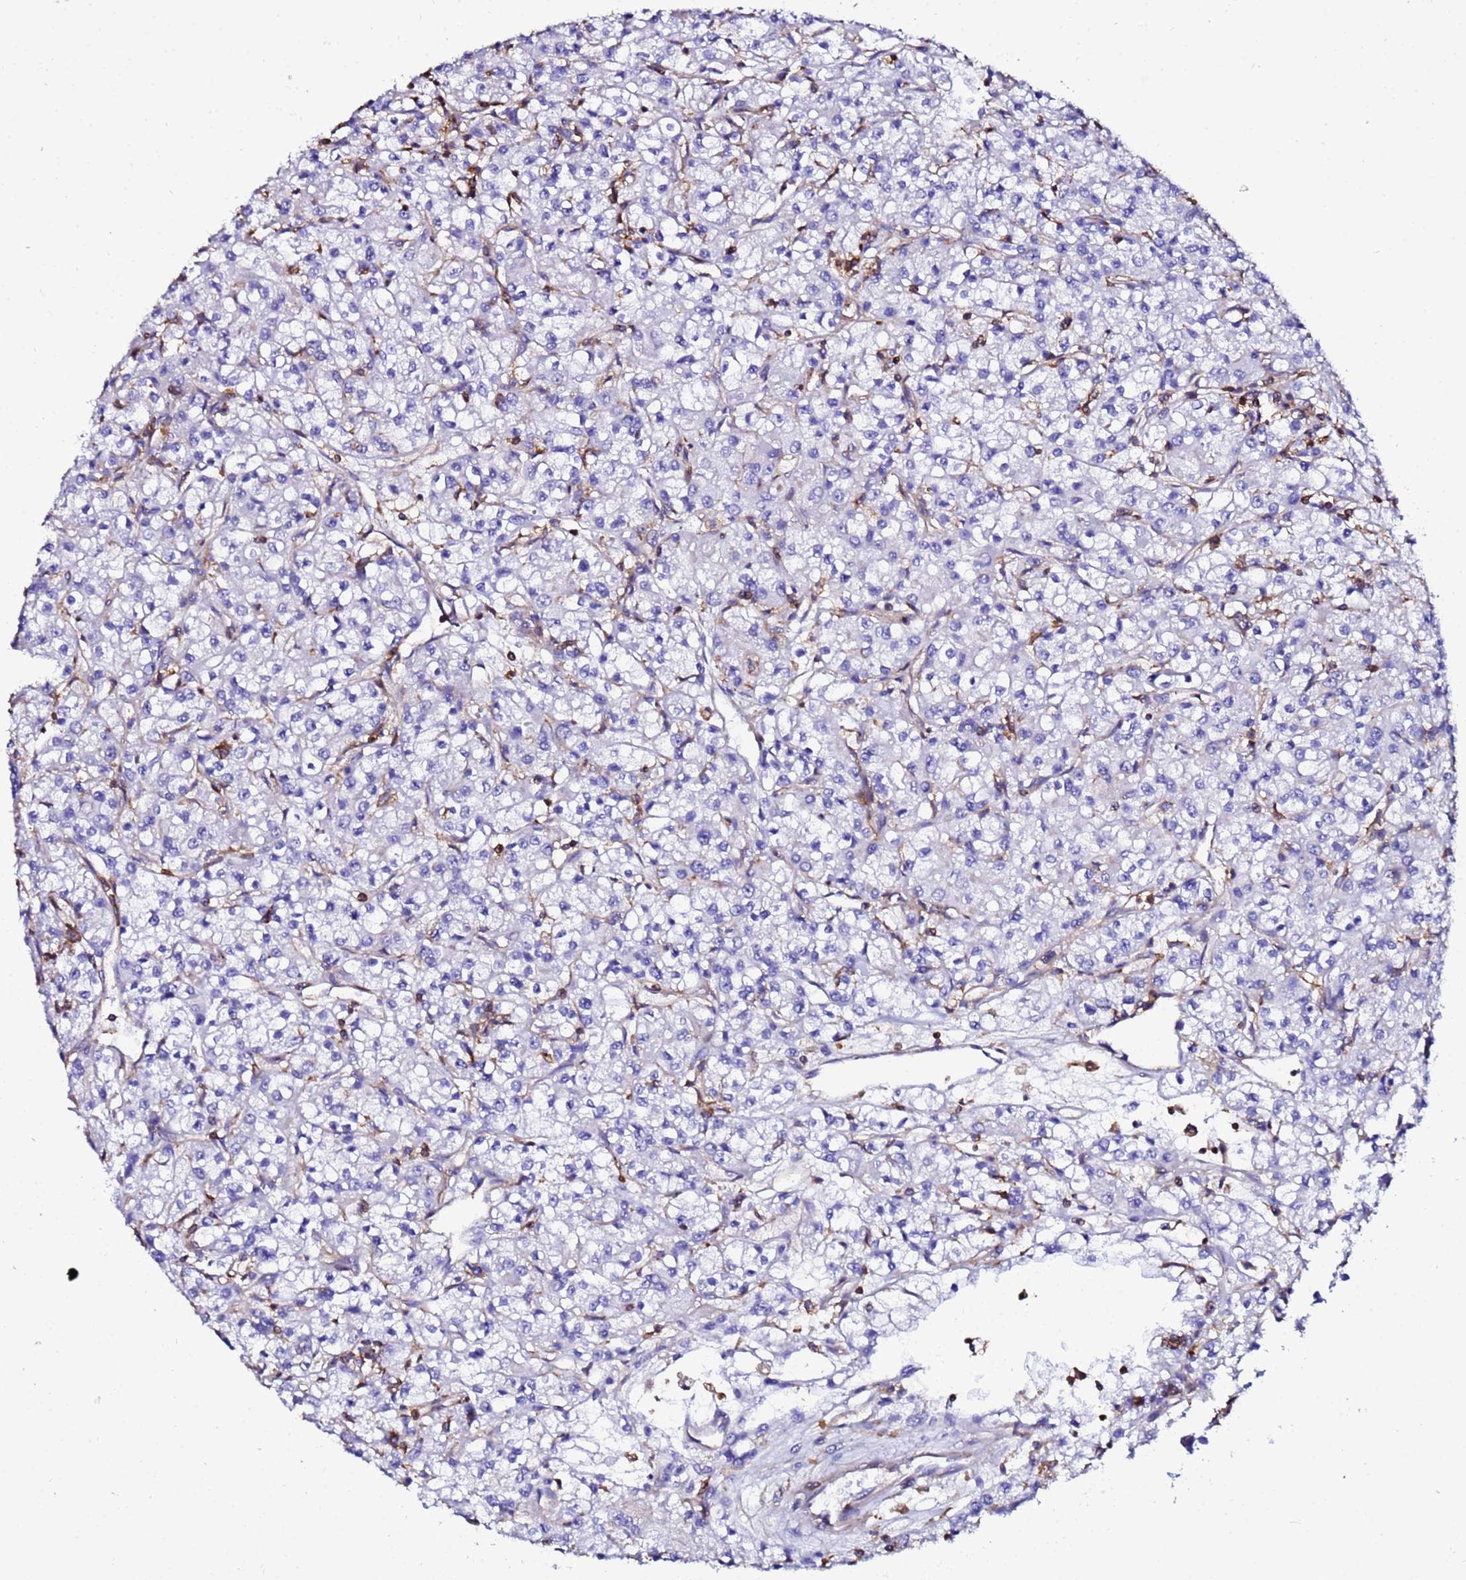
{"staining": {"intensity": "negative", "quantity": "none", "location": "none"}, "tissue": "renal cancer", "cell_type": "Tumor cells", "image_type": "cancer", "snomed": [{"axis": "morphology", "description": "Adenocarcinoma, NOS"}, {"axis": "topography", "description": "Kidney"}], "caption": "Immunohistochemical staining of human adenocarcinoma (renal) reveals no significant expression in tumor cells.", "gene": "ACTB", "patient": {"sex": "female", "age": 59}}